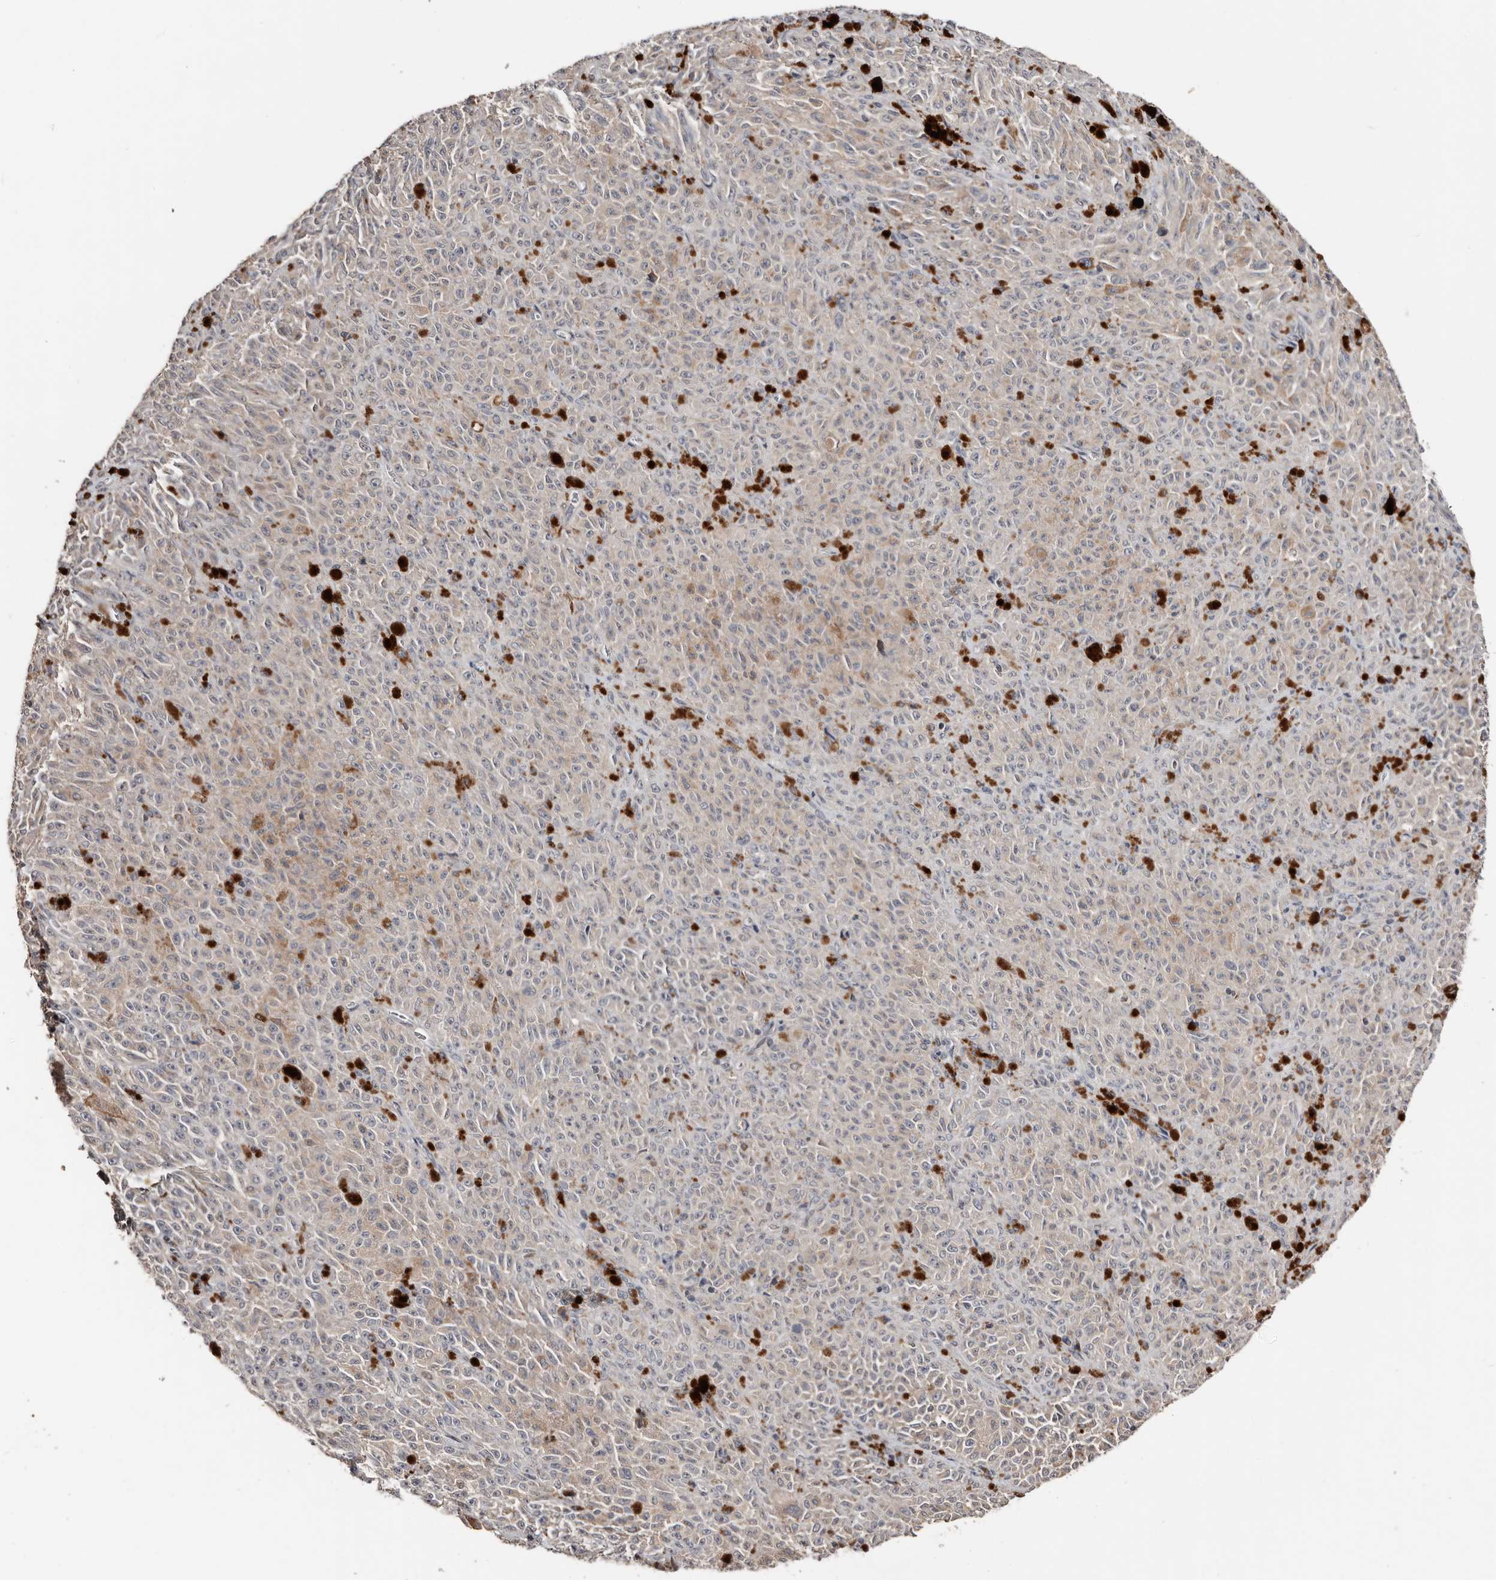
{"staining": {"intensity": "negative", "quantity": "none", "location": "none"}, "tissue": "melanoma", "cell_type": "Tumor cells", "image_type": "cancer", "snomed": [{"axis": "morphology", "description": "Malignant melanoma, NOS"}, {"axis": "topography", "description": "Skin"}], "caption": "A photomicrograph of human melanoma is negative for staining in tumor cells.", "gene": "SLC39A2", "patient": {"sex": "female", "age": 82}}